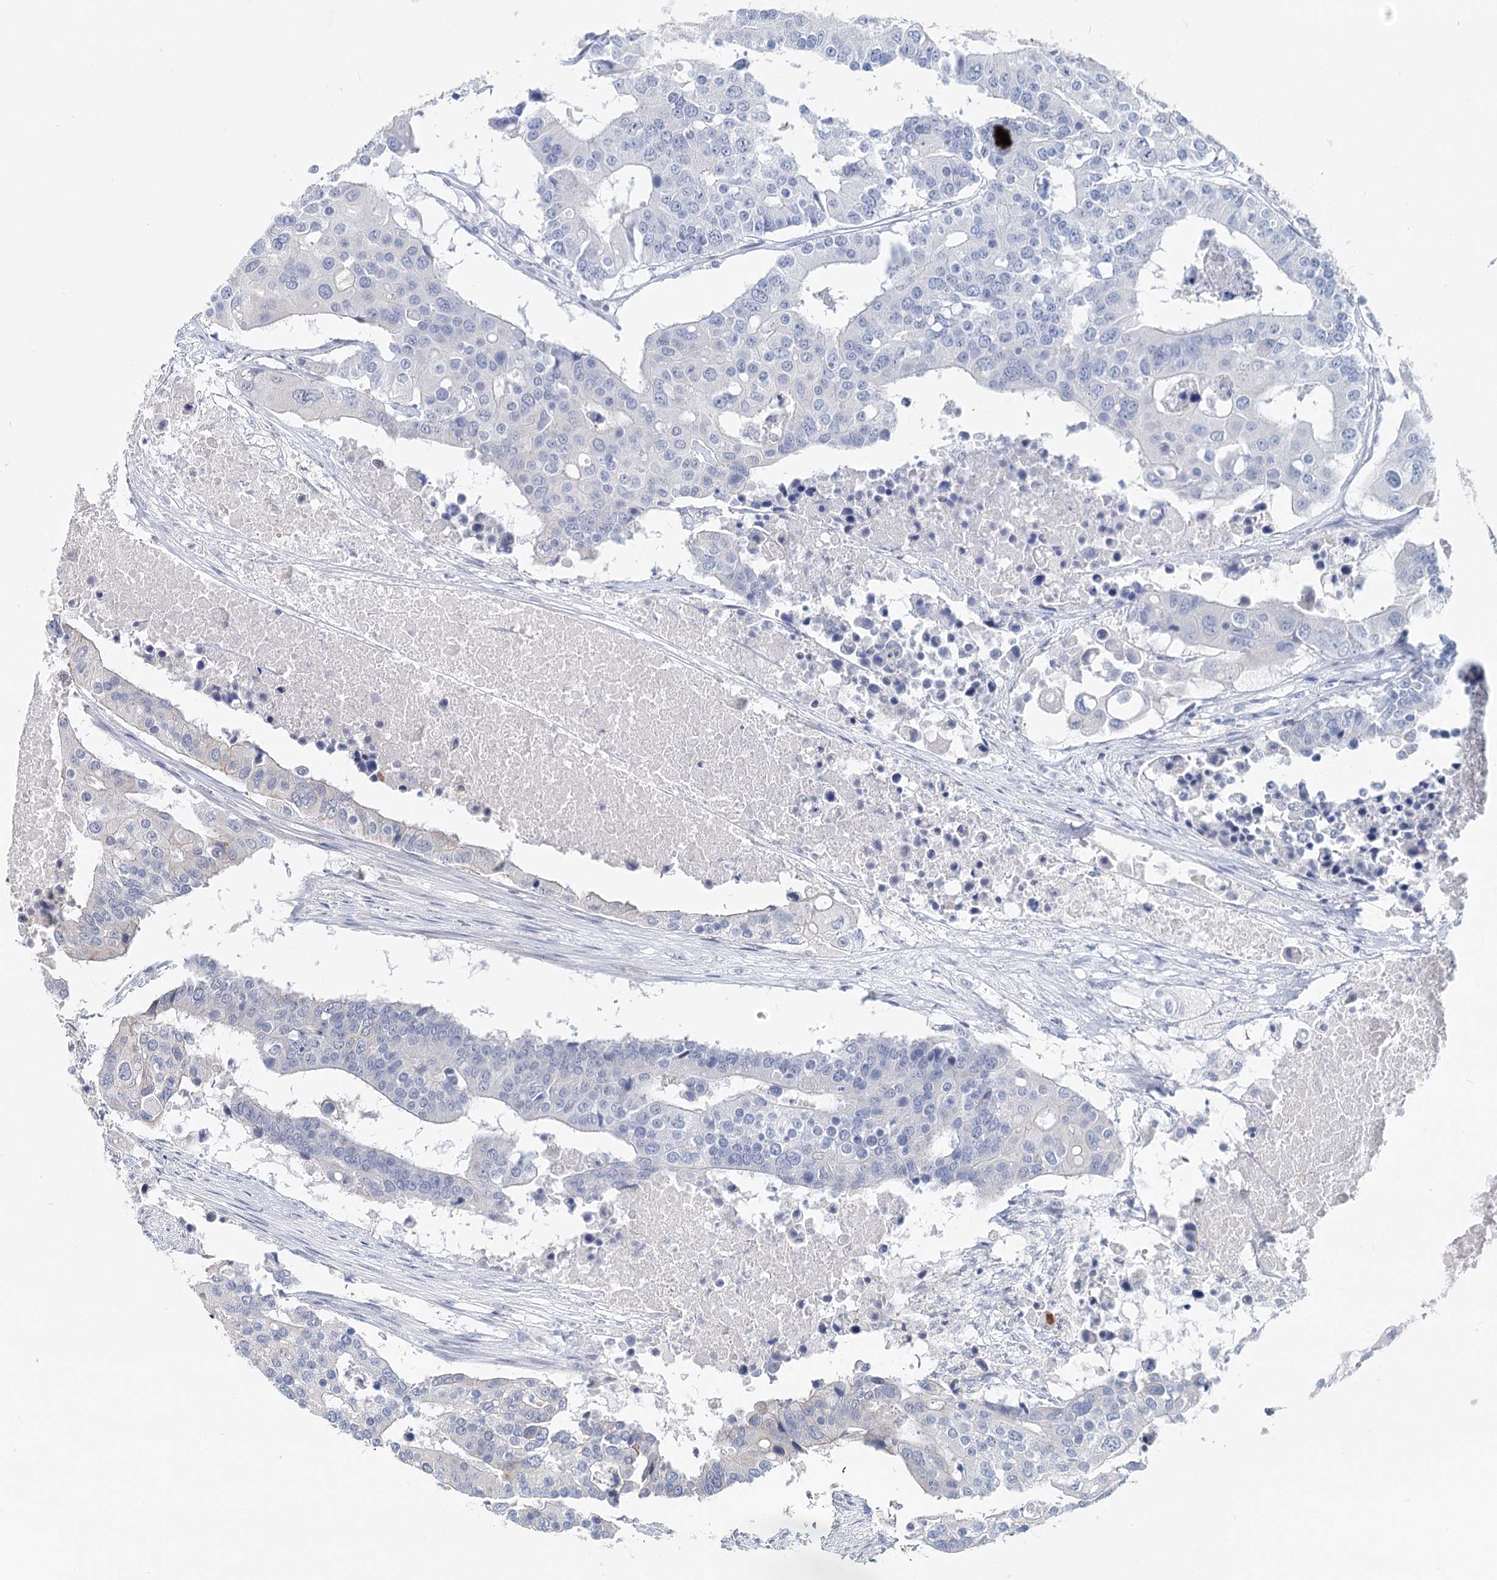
{"staining": {"intensity": "weak", "quantity": "<25%", "location": "cytoplasmic/membranous"}, "tissue": "colorectal cancer", "cell_type": "Tumor cells", "image_type": "cancer", "snomed": [{"axis": "morphology", "description": "Adenocarcinoma, NOS"}, {"axis": "topography", "description": "Colon"}], "caption": "Immunohistochemical staining of adenocarcinoma (colorectal) demonstrates no significant staining in tumor cells. (DAB (3,3'-diaminobenzidine) IHC visualized using brightfield microscopy, high magnification).", "gene": "FBXO7", "patient": {"sex": "male", "age": 77}}